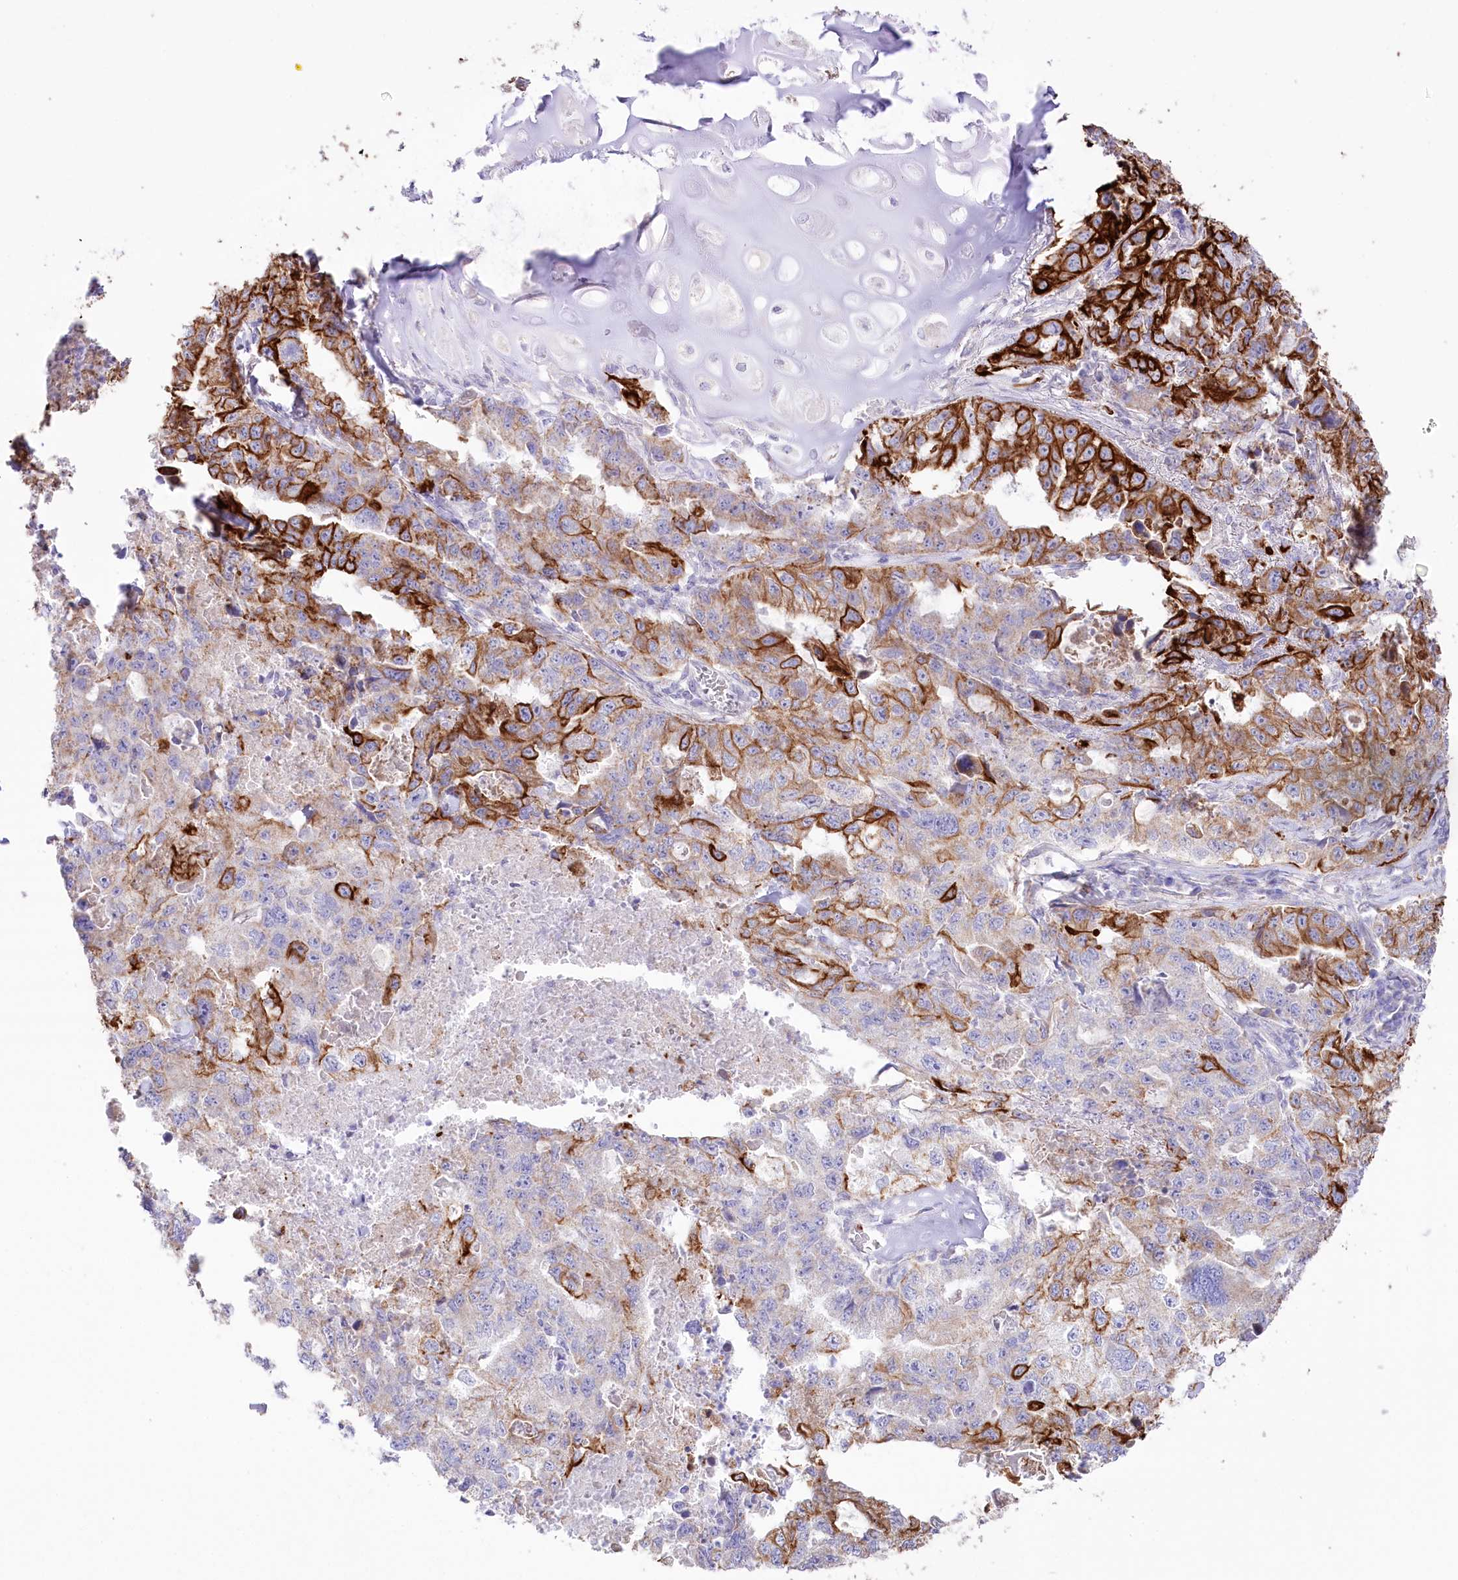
{"staining": {"intensity": "strong", "quantity": ">75%", "location": "cytoplasmic/membranous"}, "tissue": "lung cancer", "cell_type": "Tumor cells", "image_type": "cancer", "snomed": [{"axis": "morphology", "description": "Adenocarcinoma, NOS"}, {"axis": "topography", "description": "Lung"}], "caption": "Human lung cancer stained with a brown dye demonstrates strong cytoplasmic/membranous positive staining in about >75% of tumor cells.", "gene": "SLC39A10", "patient": {"sex": "female", "age": 51}}